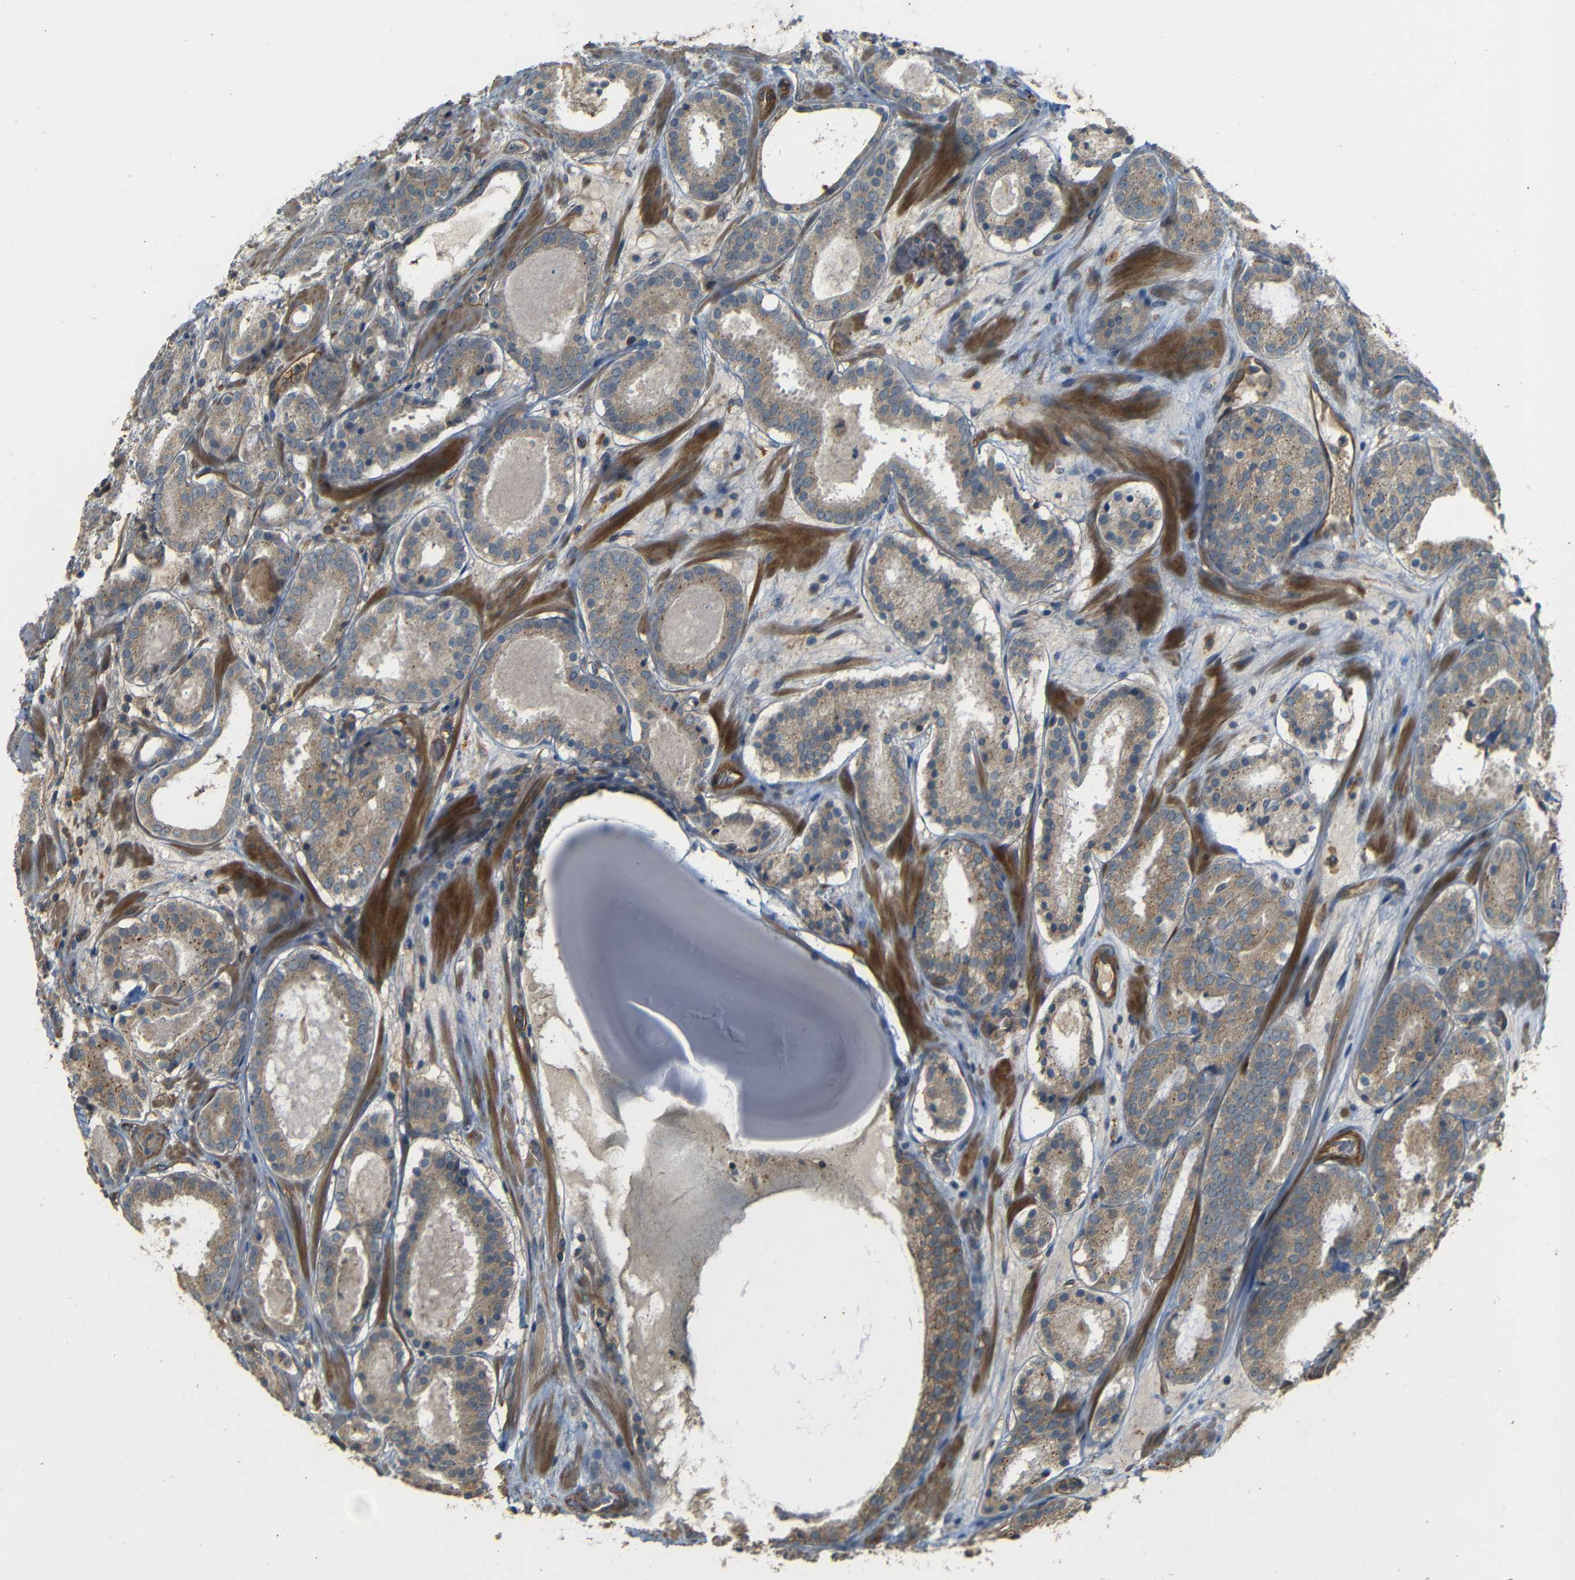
{"staining": {"intensity": "moderate", "quantity": ">75%", "location": "cytoplasmic/membranous"}, "tissue": "prostate cancer", "cell_type": "Tumor cells", "image_type": "cancer", "snomed": [{"axis": "morphology", "description": "Adenocarcinoma, Low grade"}, {"axis": "topography", "description": "Prostate"}], "caption": "A high-resolution histopathology image shows IHC staining of prostate cancer, which shows moderate cytoplasmic/membranous positivity in approximately >75% of tumor cells.", "gene": "RELL1", "patient": {"sex": "male", "age": 69}}